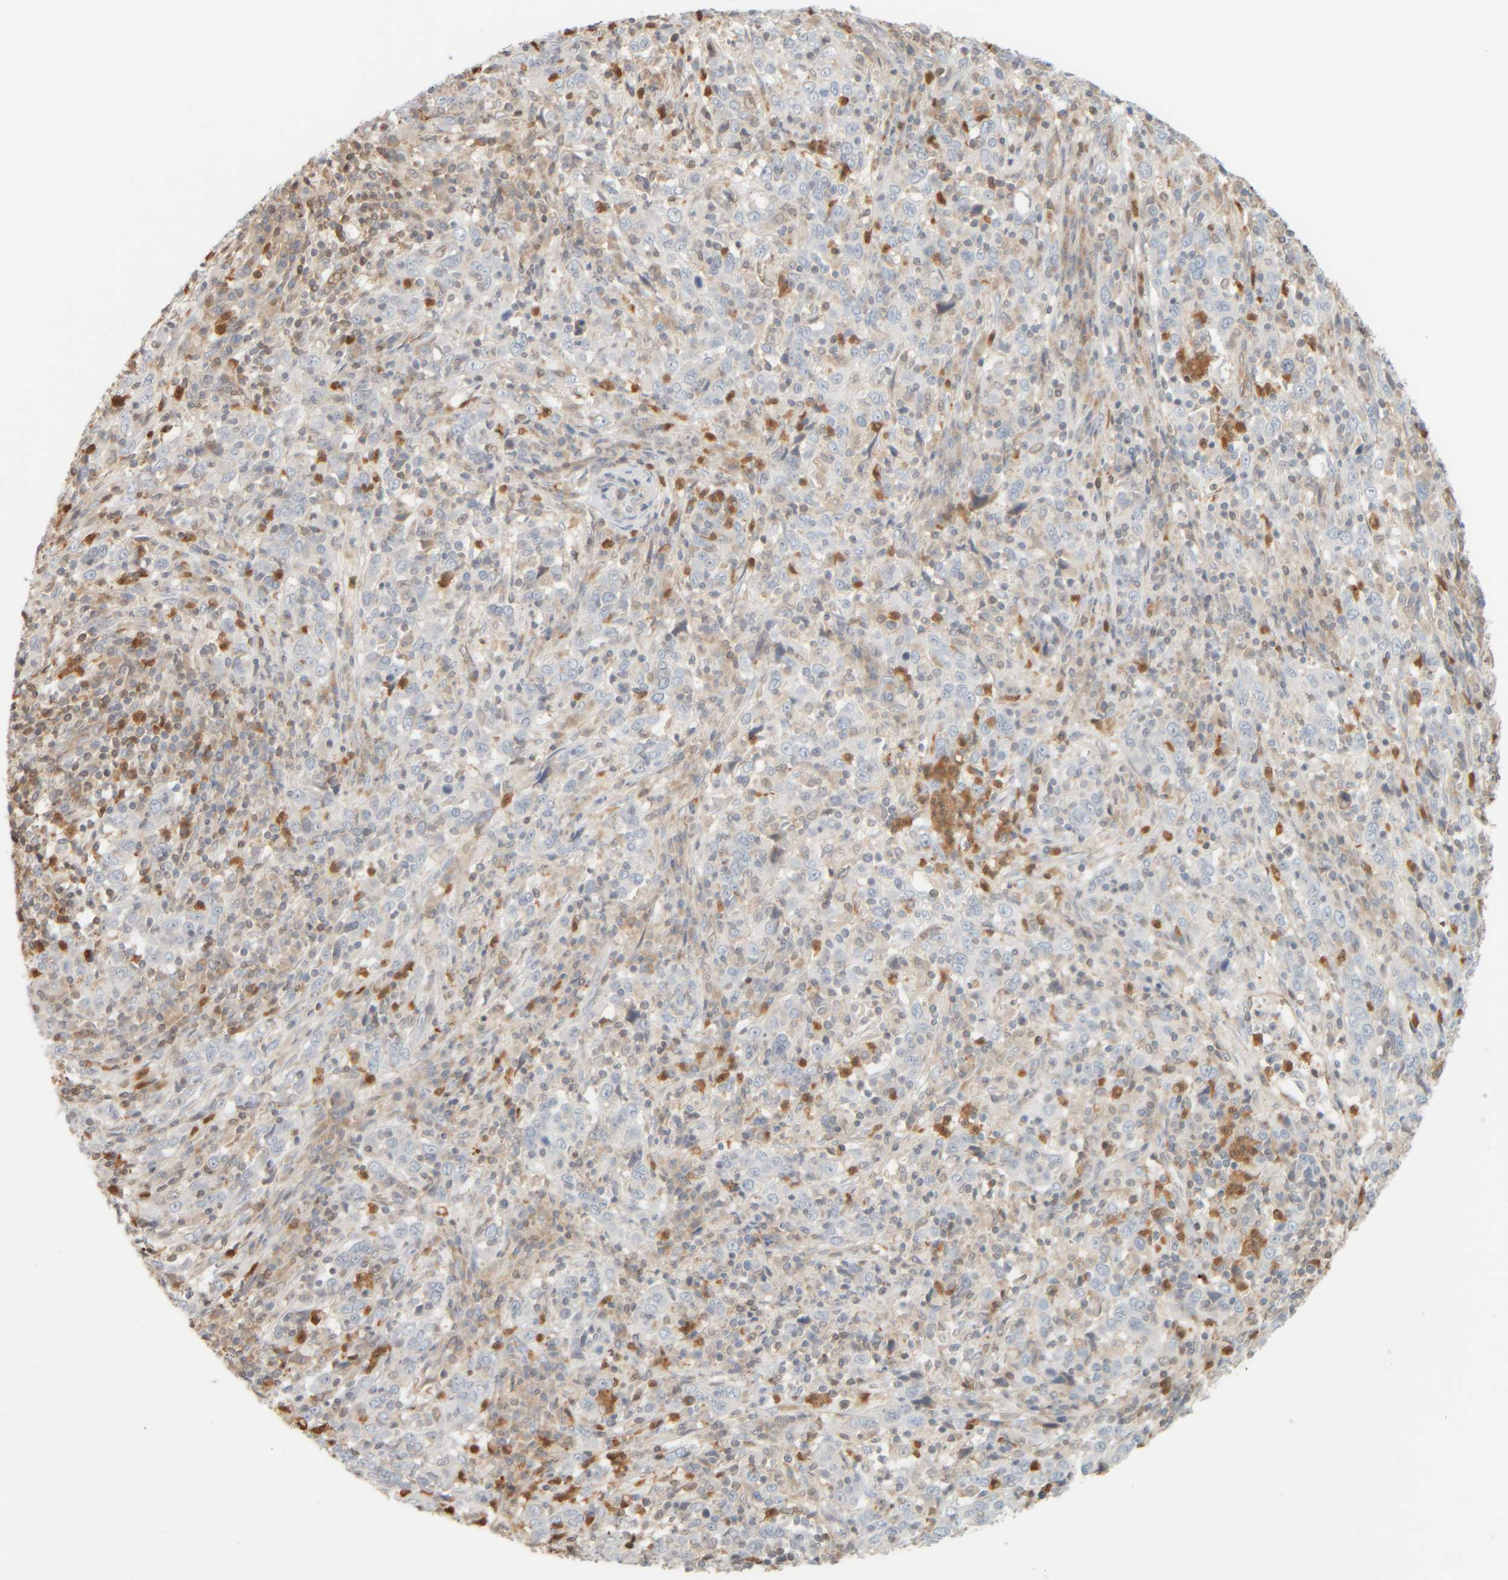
{"staining": {"intensity": "negative", "quantity": "none", "location": "none"}, "tissue": "cervical cancer", "cell_type": "Tumor cells", "image_type": "cancer", "snomed": [{"axis": "morphology", "description": "Squamous cell carcinoma, NOS"}, {"axis": "topography", "description": "Cervix"}], "caption": "The micrograph displays no staining of tumor cells in cervical cancer.", "gene": "PTGES3L-AARSD1", "patient": {"sex": "female", "age": 46}}